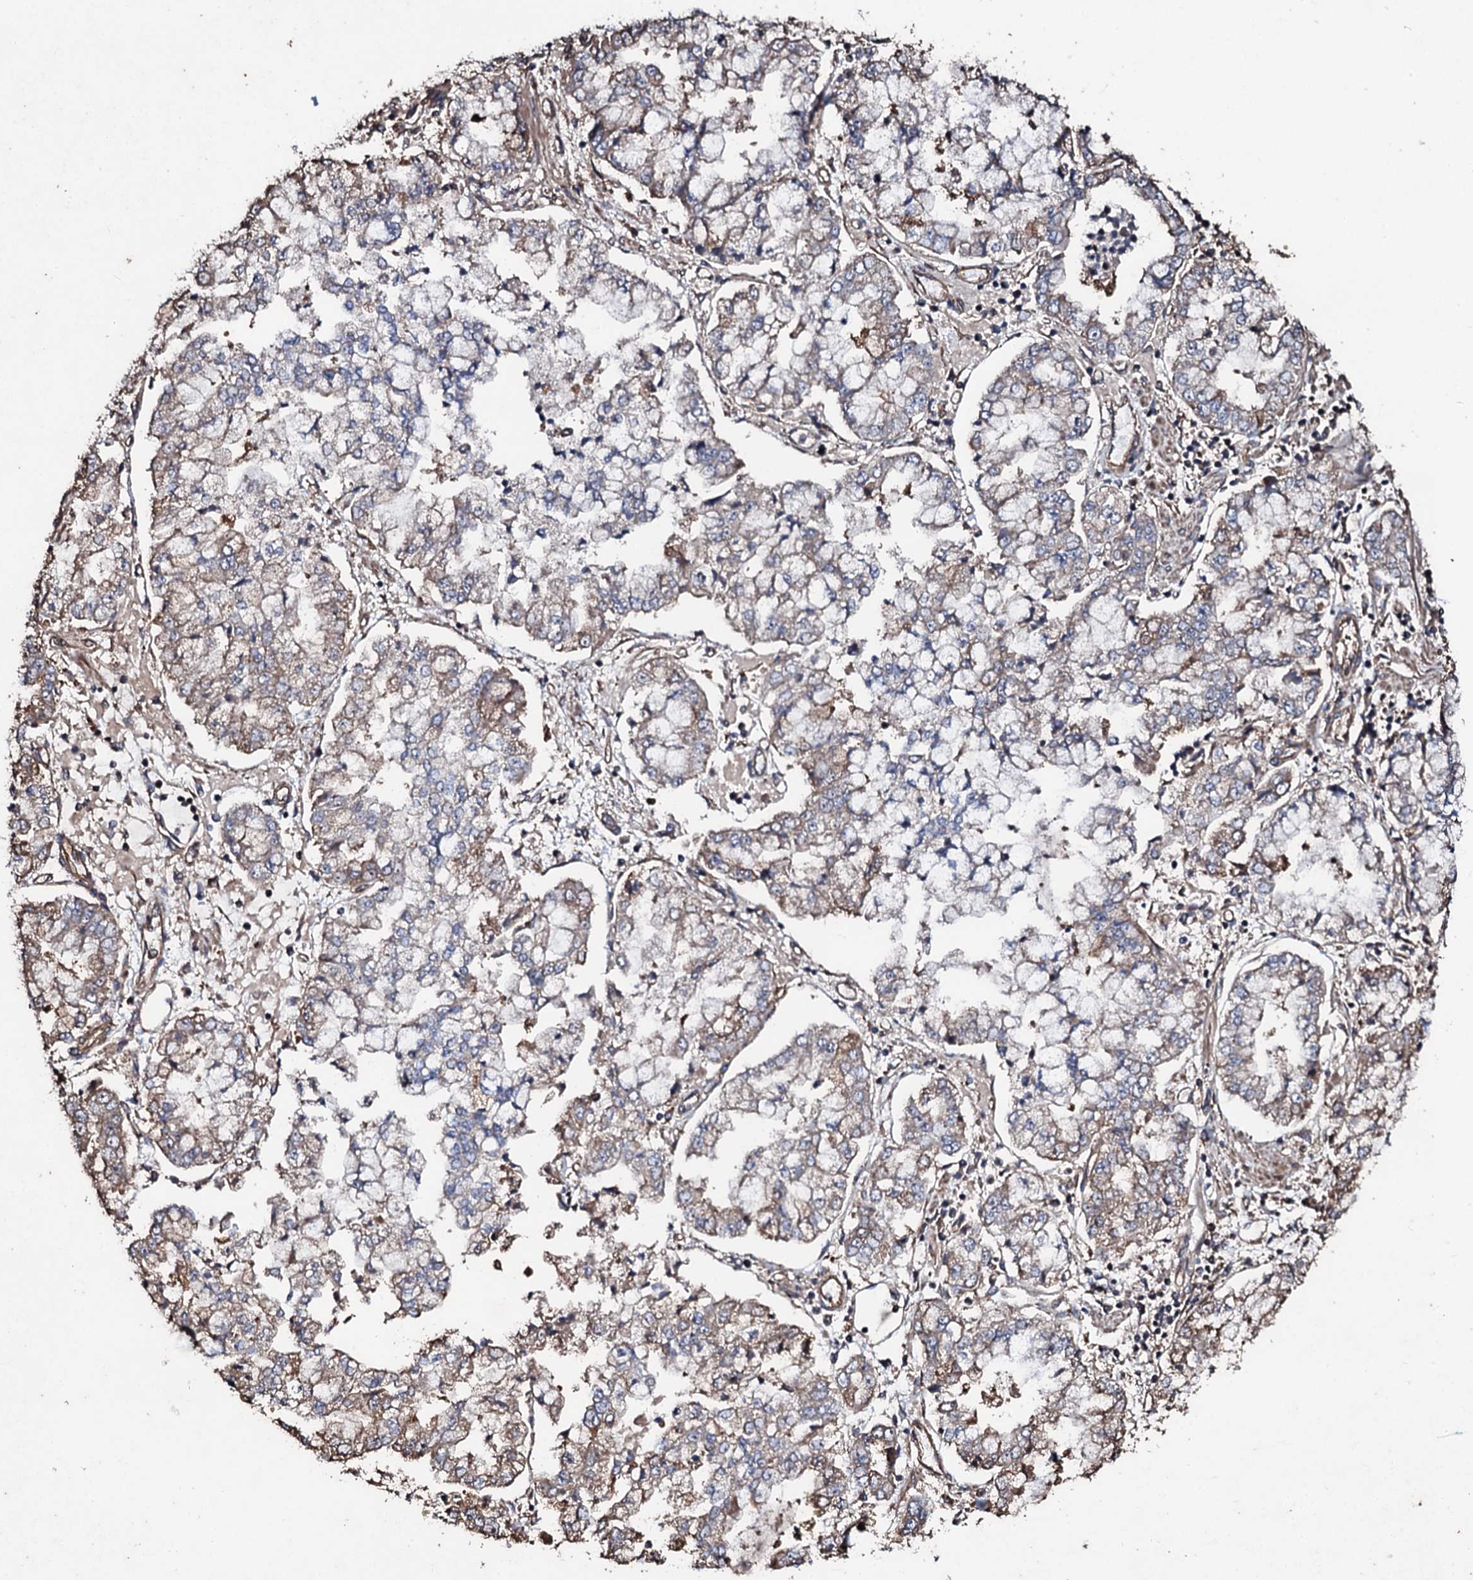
{"staining": {"intensity": "weak", "quantity": "<25%", "location": "cytoplasmic/membranous"}, "tissue": "stomach cancer", "cell_type": "Tumor cells", "image_type": "cancer", "snomed": [{"axis": "morphology", "description": "Adenocarcinoma, NOS"}, {"axis": "topography", "description": "Stomach"}], "caption": "Immunohistochemistry (IHC) photomicrograph of neoplastic tissue: stomach cancer stained with DAB shows no significant protein positivity in tumor cells.", "gene": "CKAP5", "patient": {"sex": "male", "age": 76}}